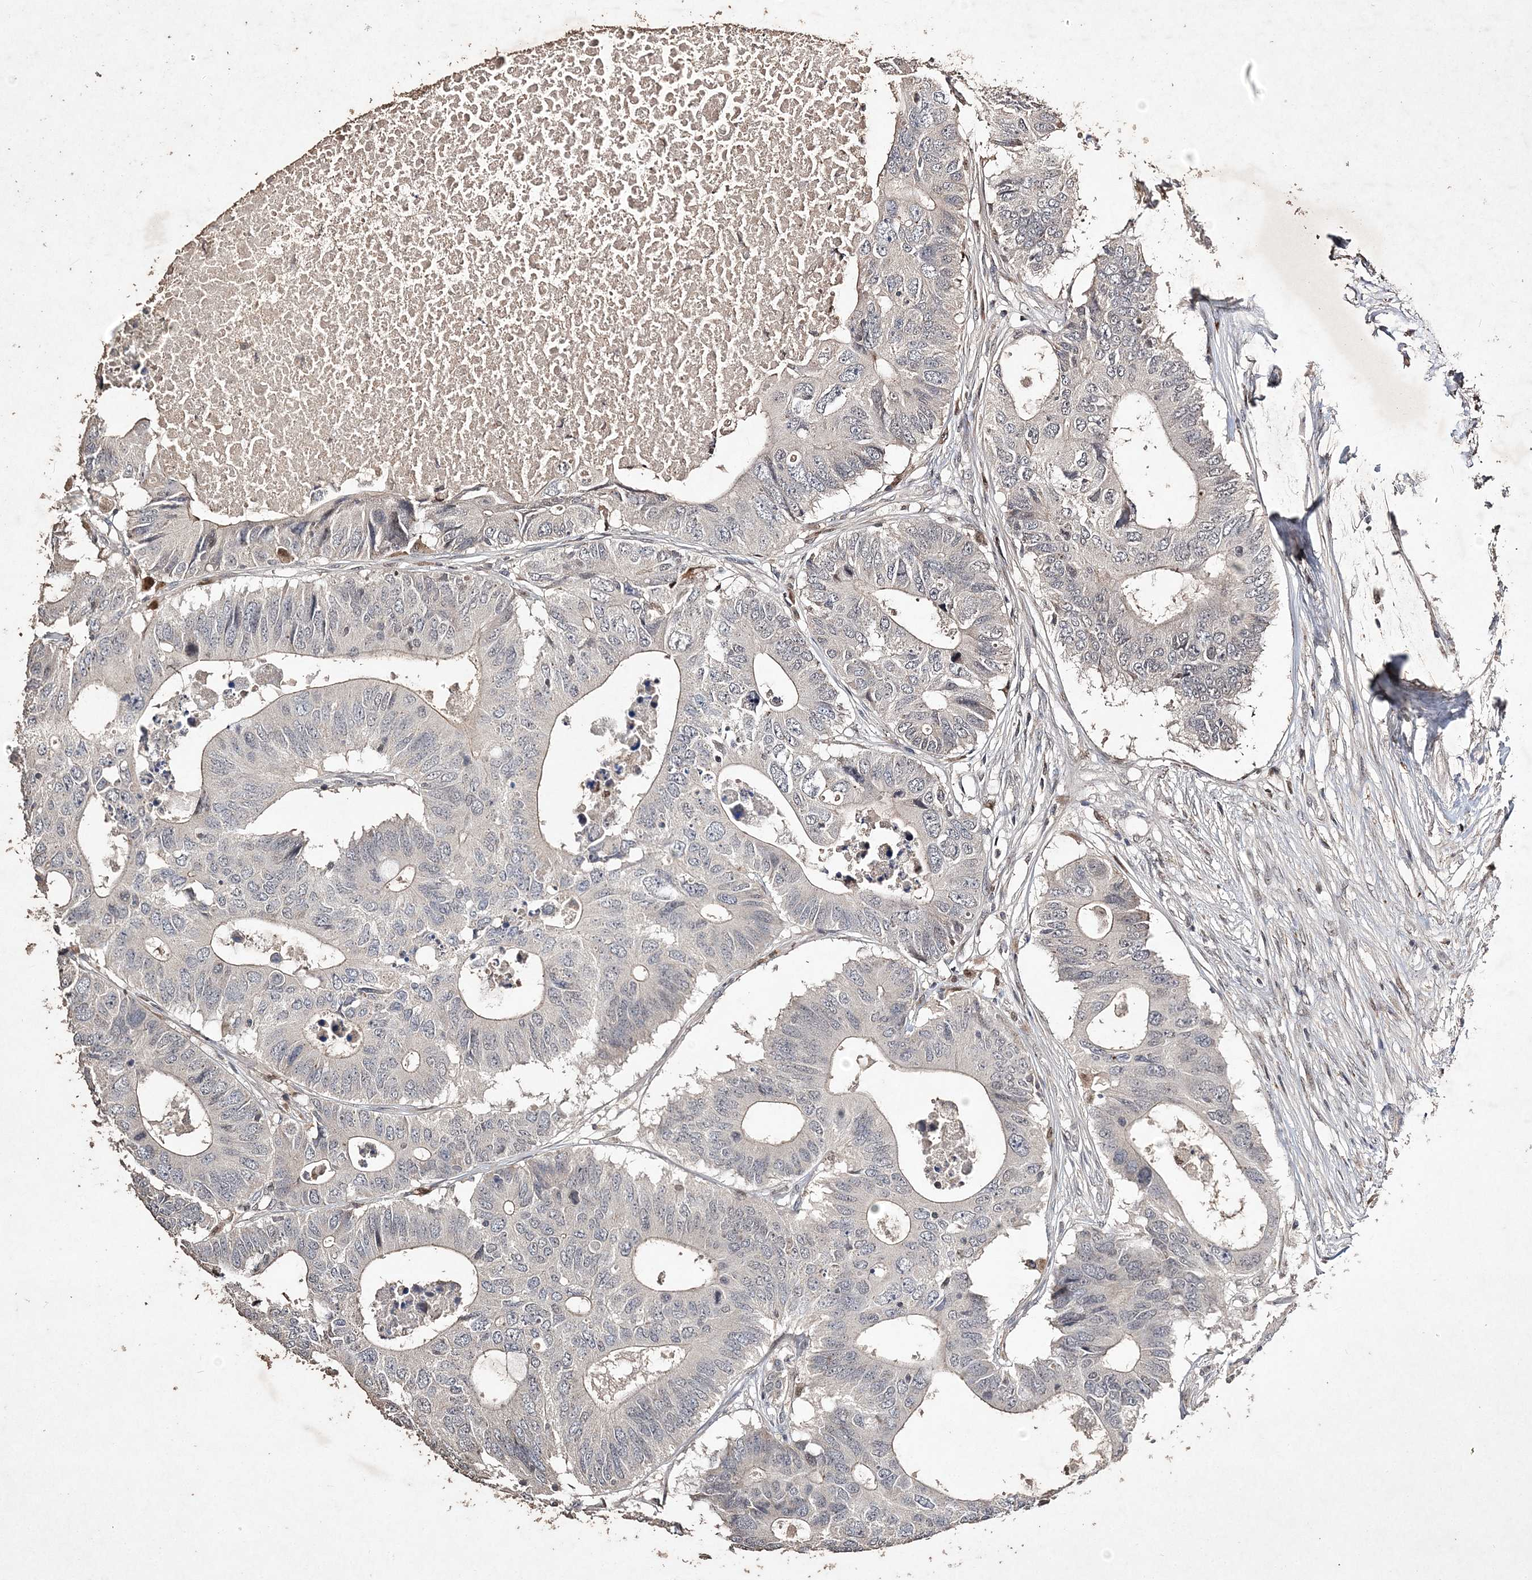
{"staining": {"intensity": "negative", "quantity": "none", "location": "none"}, "tissue": "colorectal cancer", "cell_type": "Tumor cells", "image_type": "cancer", "snomed": [{"axis": "morphology", "description": "Adenocarcinoma, NOS"}, {"axis": "topography", "description": "Colon"}], "caption": "A high-resolution photomicrograph shows IHC staining of colorectal cancer, which displays no significant staining in tumor cells.", "gene": "C3orf38", "patient": {"sex": "male", "age": 71}}